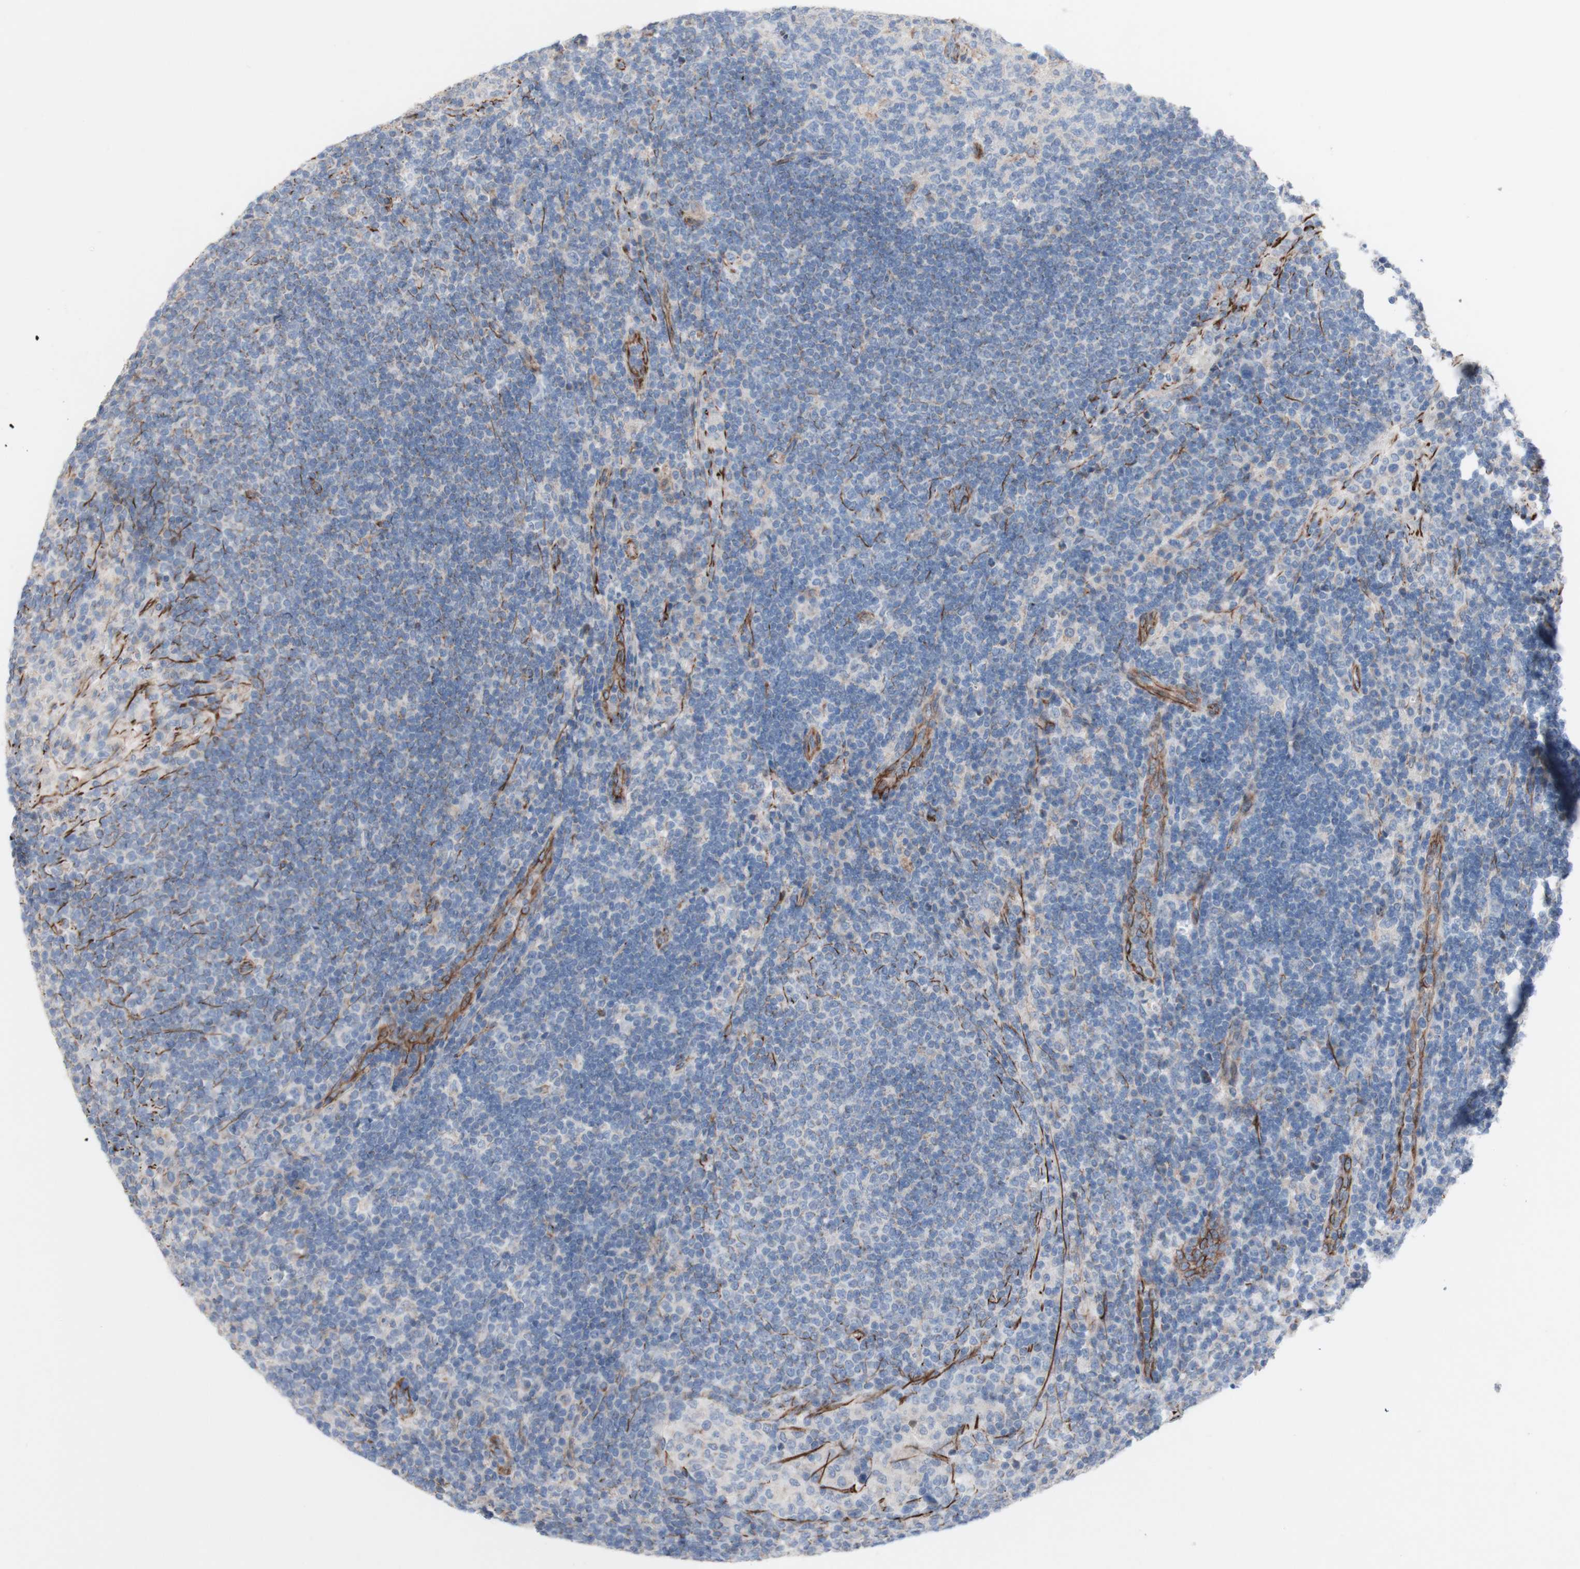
{"staining": {"intensity": "moderate", "quantity": "<25%", "location": "cytoplasmic/membranous"}, "tissue": "lymph node", "cell_type": "Germinal center cells", "image_type": "normal", "snomed": [{"axis": "morphology", "description": "Normal tissue, NOS"}, {"axis": "topography", "description": "Lymph node"}], "caption": "Benign lymph node demonstrates moderate cytoplasmic/membranous staining in about <25% of germinal center cells.", "gene": "AGPAT5", "patient": {"sex": "female", "age": 53}}